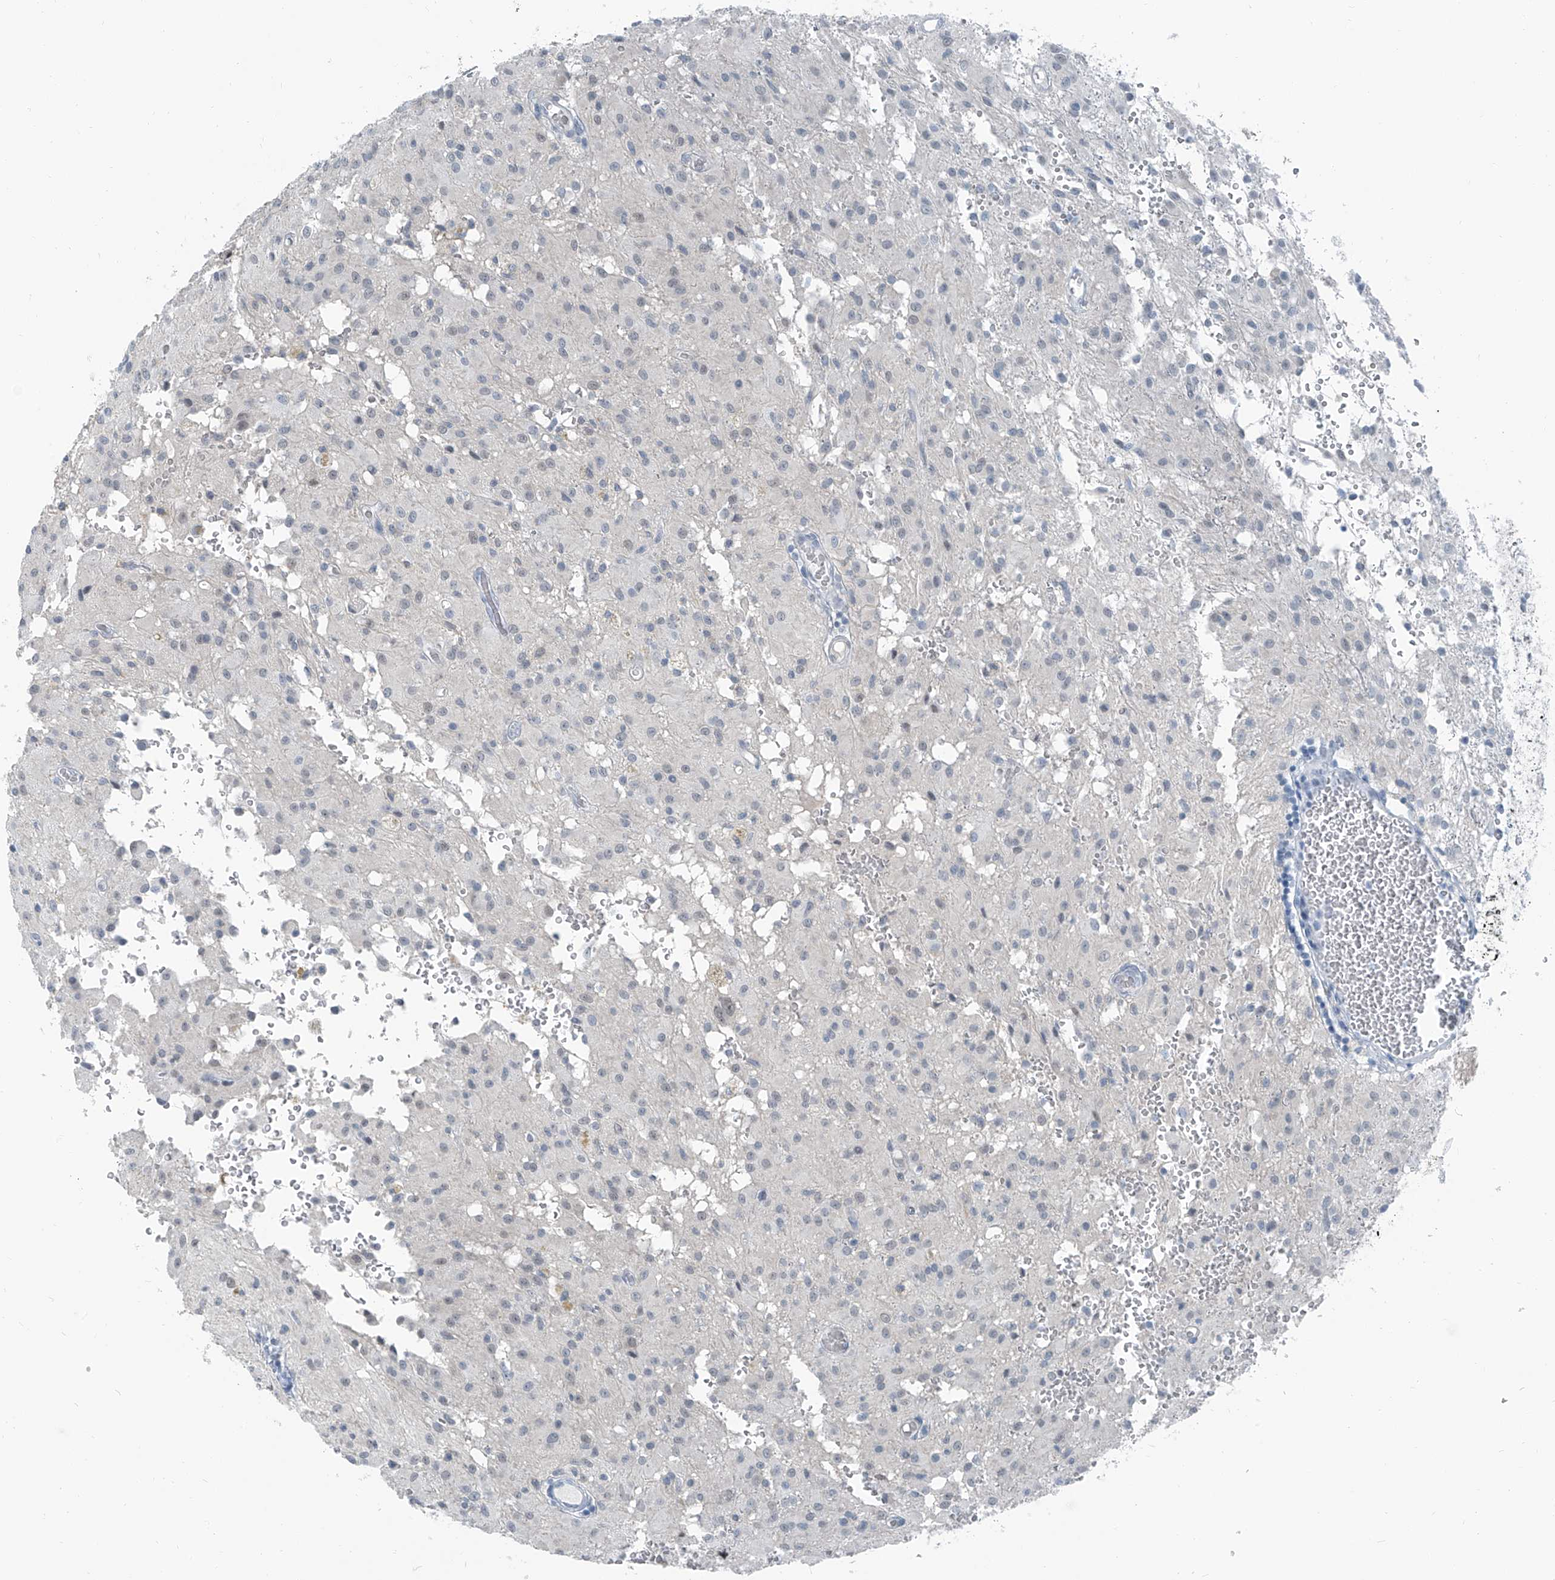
{"staining": {"intensity": "weak", "quantity": "<25%", "location": "nuclear"}, "tissue": "glioma", "cell_type": "Tumor cells", "image_type": "cancer", "snomed": [{"axis": "morphology", "description": "Glioma, malignant, High grade"}, {"axis": "topography", "description": "Brain"}], "caption": "Tumor cells are negative for protein expression in human glioma. (Brightfield microscopy of DAB IHC at high magnification).", "gene": "RGN", "patient": {"sex": "female", "age": 59}}